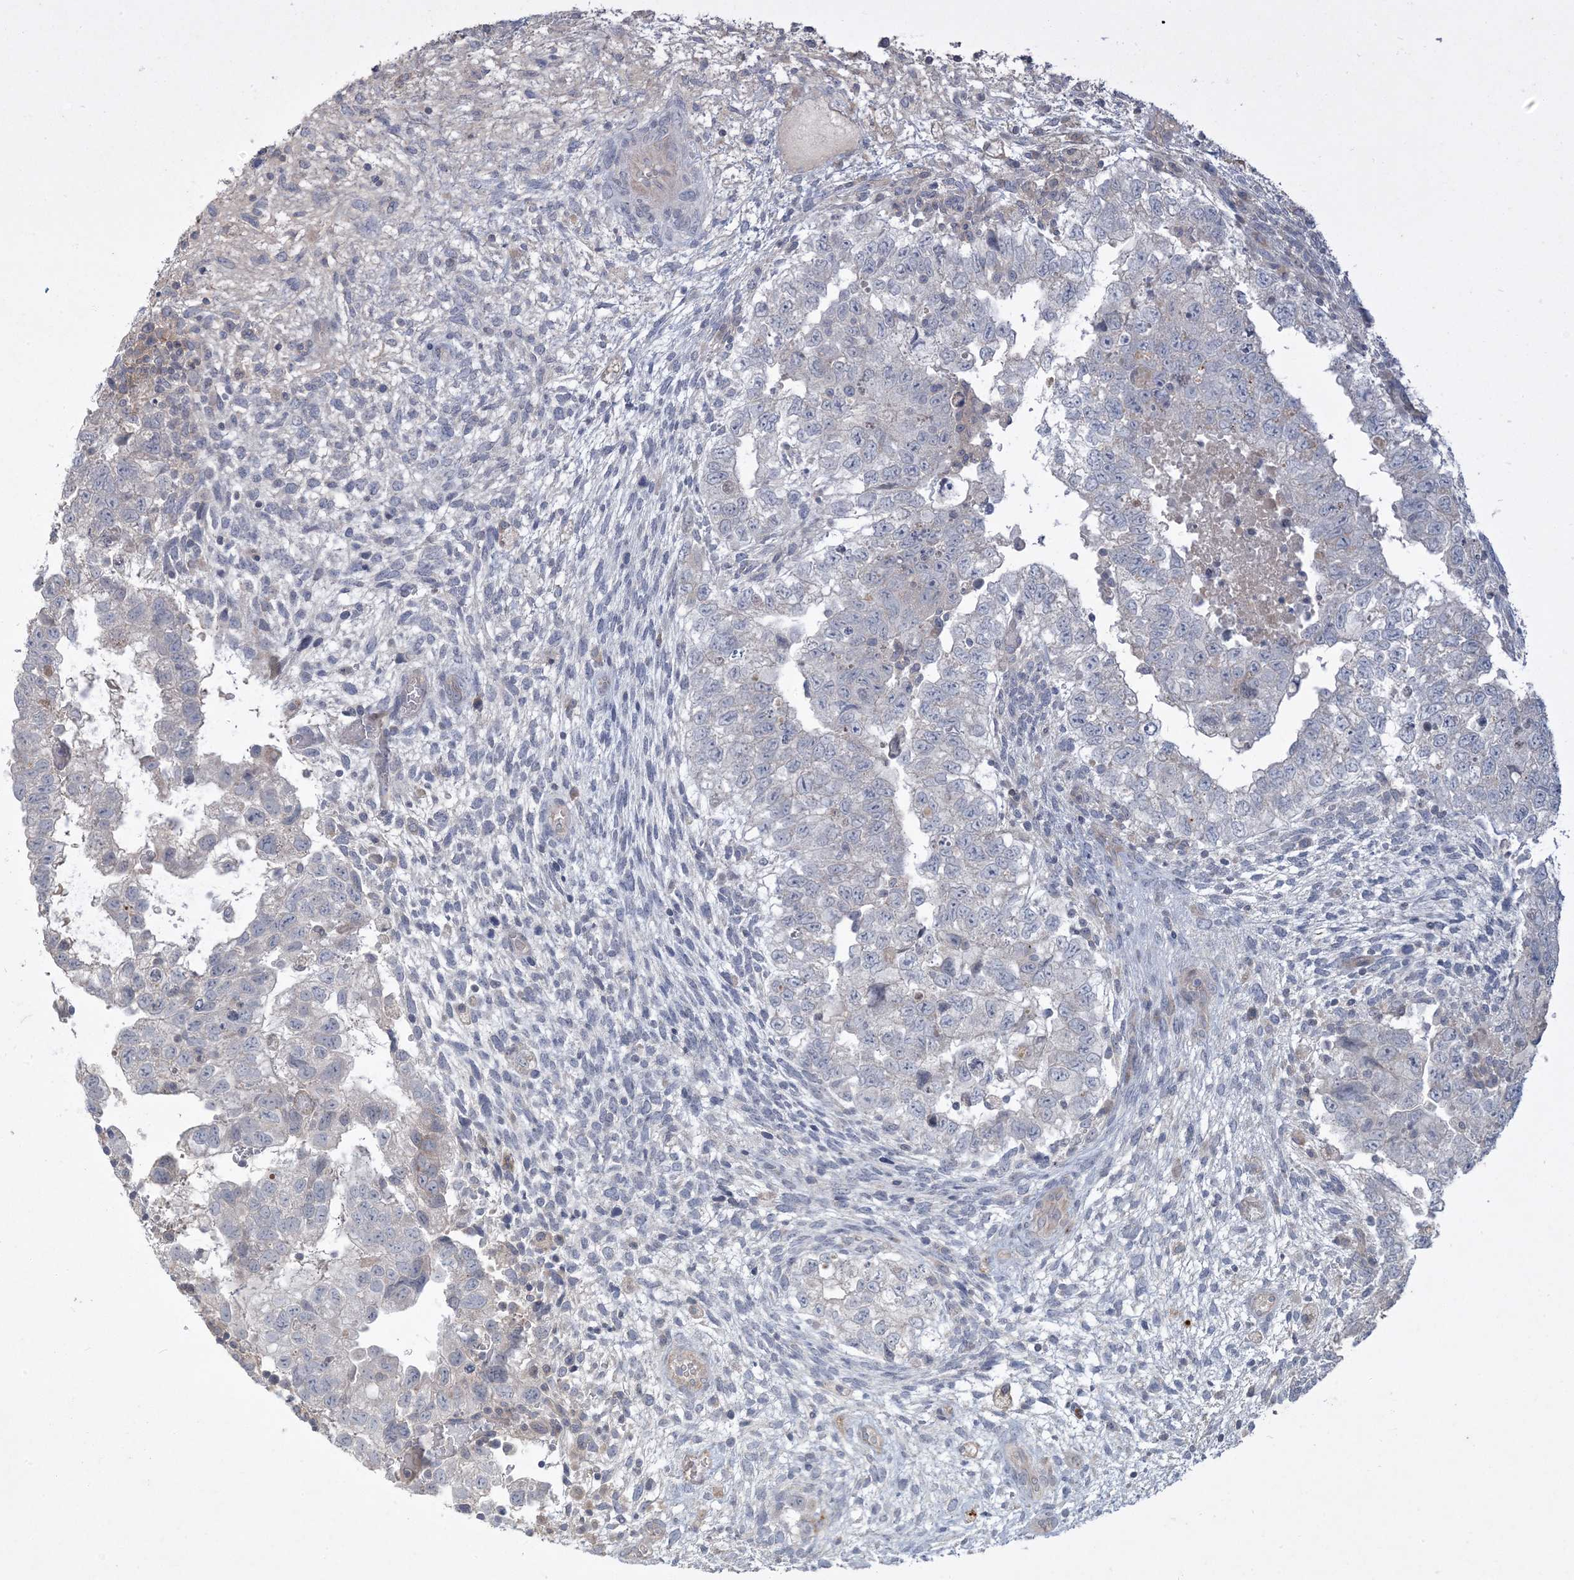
{"staining": {"intensity": "negative", "quantity": "none", "location": "none"}, "tissue": "testis cancer", "cell_type": "Tumor cells", "image_type": "cancer", "snomed": [{"axis": "morphology", "description": "Carcinoma, Embryonal, NOS"}, {"axis": "topography", "description": "Testis"}], "caption": "The IHC photomicrograph has no significant positivity in tumor cells of testis embryonal carcinoma tissue.", "gene": "LTN1", "patient": {"sex": "male", "age": 37}}